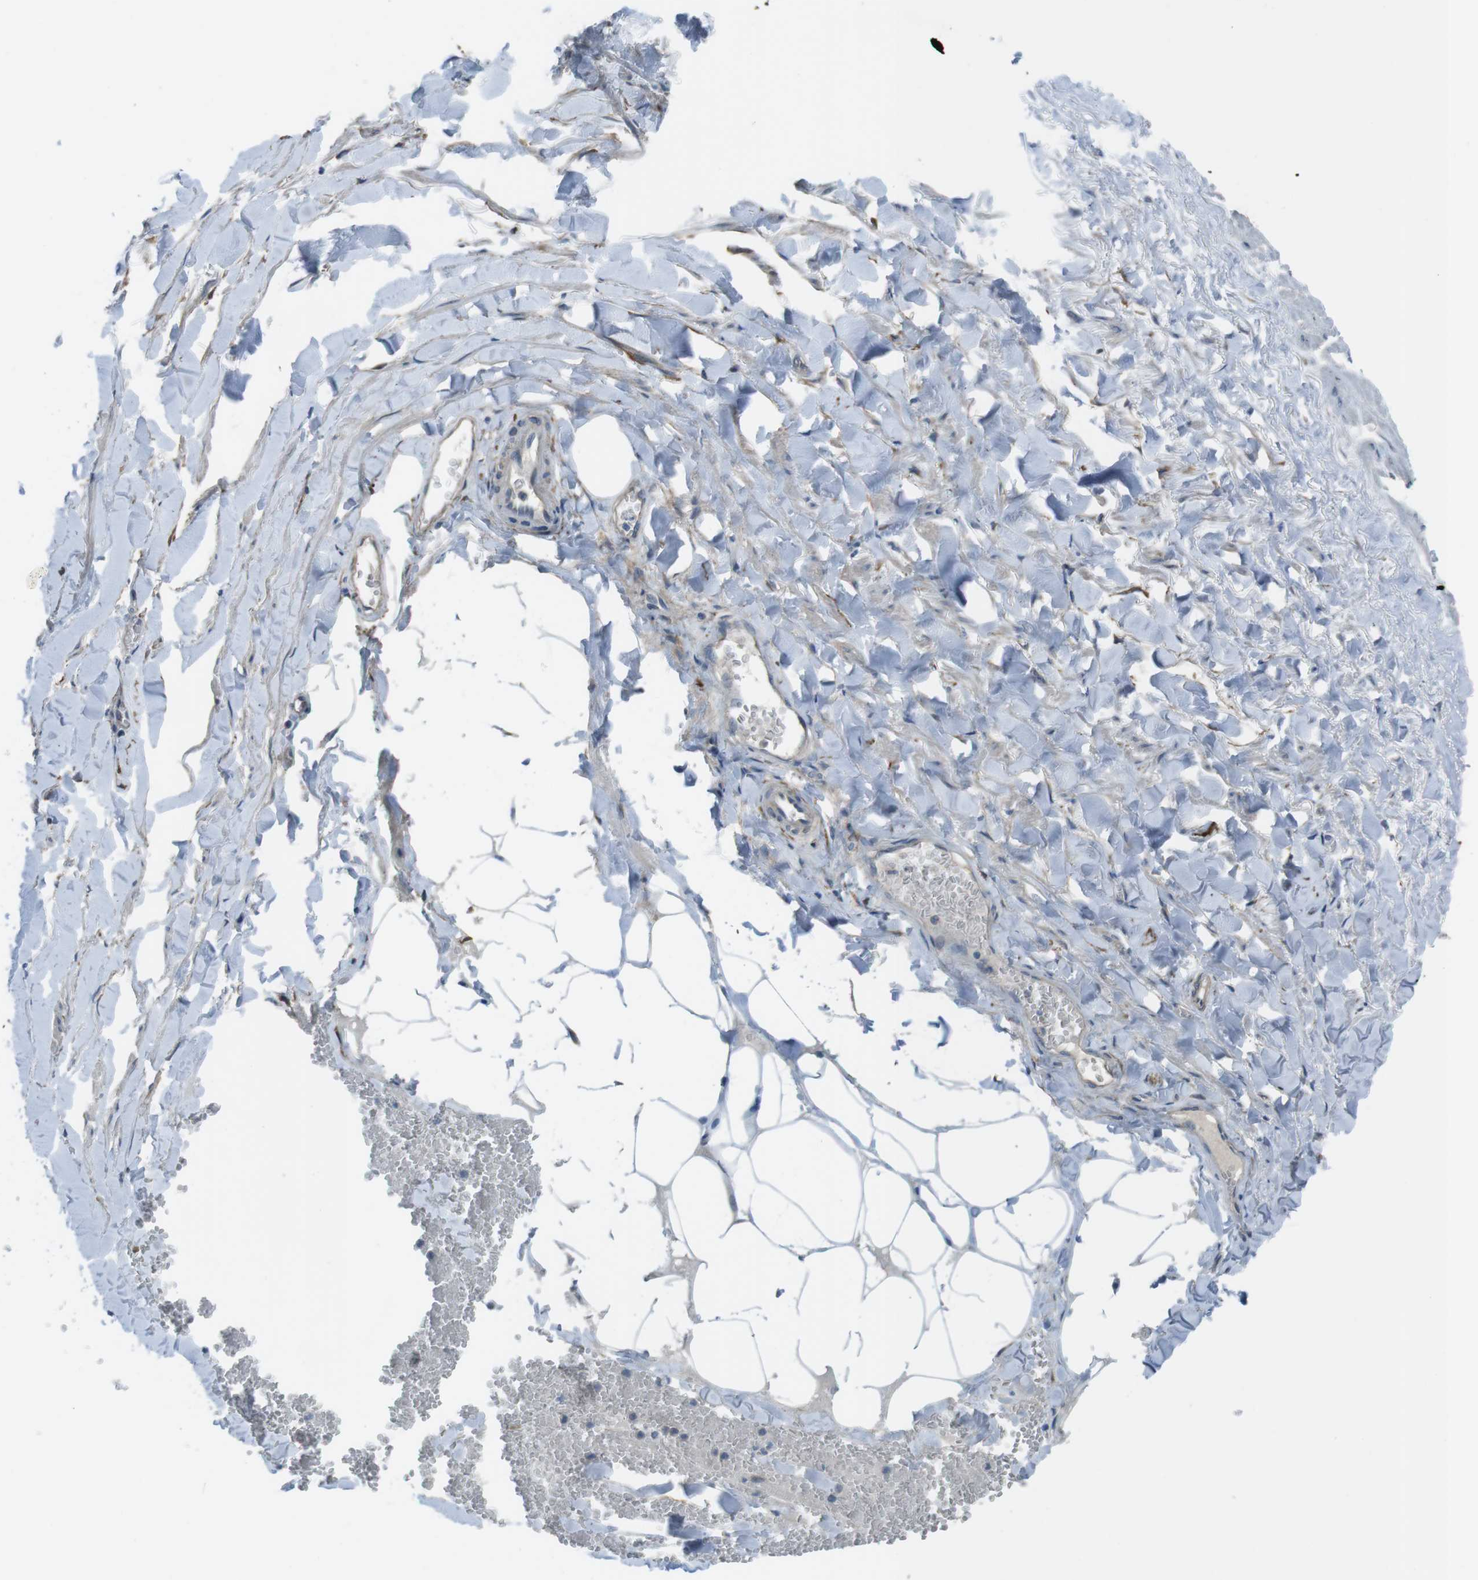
{"staining": {"intensity": "negative", "quantity": "none", "location": "none"}, "tissue": "adipose tissue", "cell_type": "Adipocytes", "image_type": "normal", "snomed": [{"axis": "morphology", "description": "Normal tissue, NOS"}, {"axis": "topography", "description": "Adipose tissue"}, {"axis": "topography", "description": "Peripheral nerve tissue"}], "caption": "This is a histopathology image of immunohistochemistry (IHC) staining of normal adipose tissue, which shows no expression in adipocytes.", "gene": "ANK2", "patient": {"sex": "male", "age": 52}}